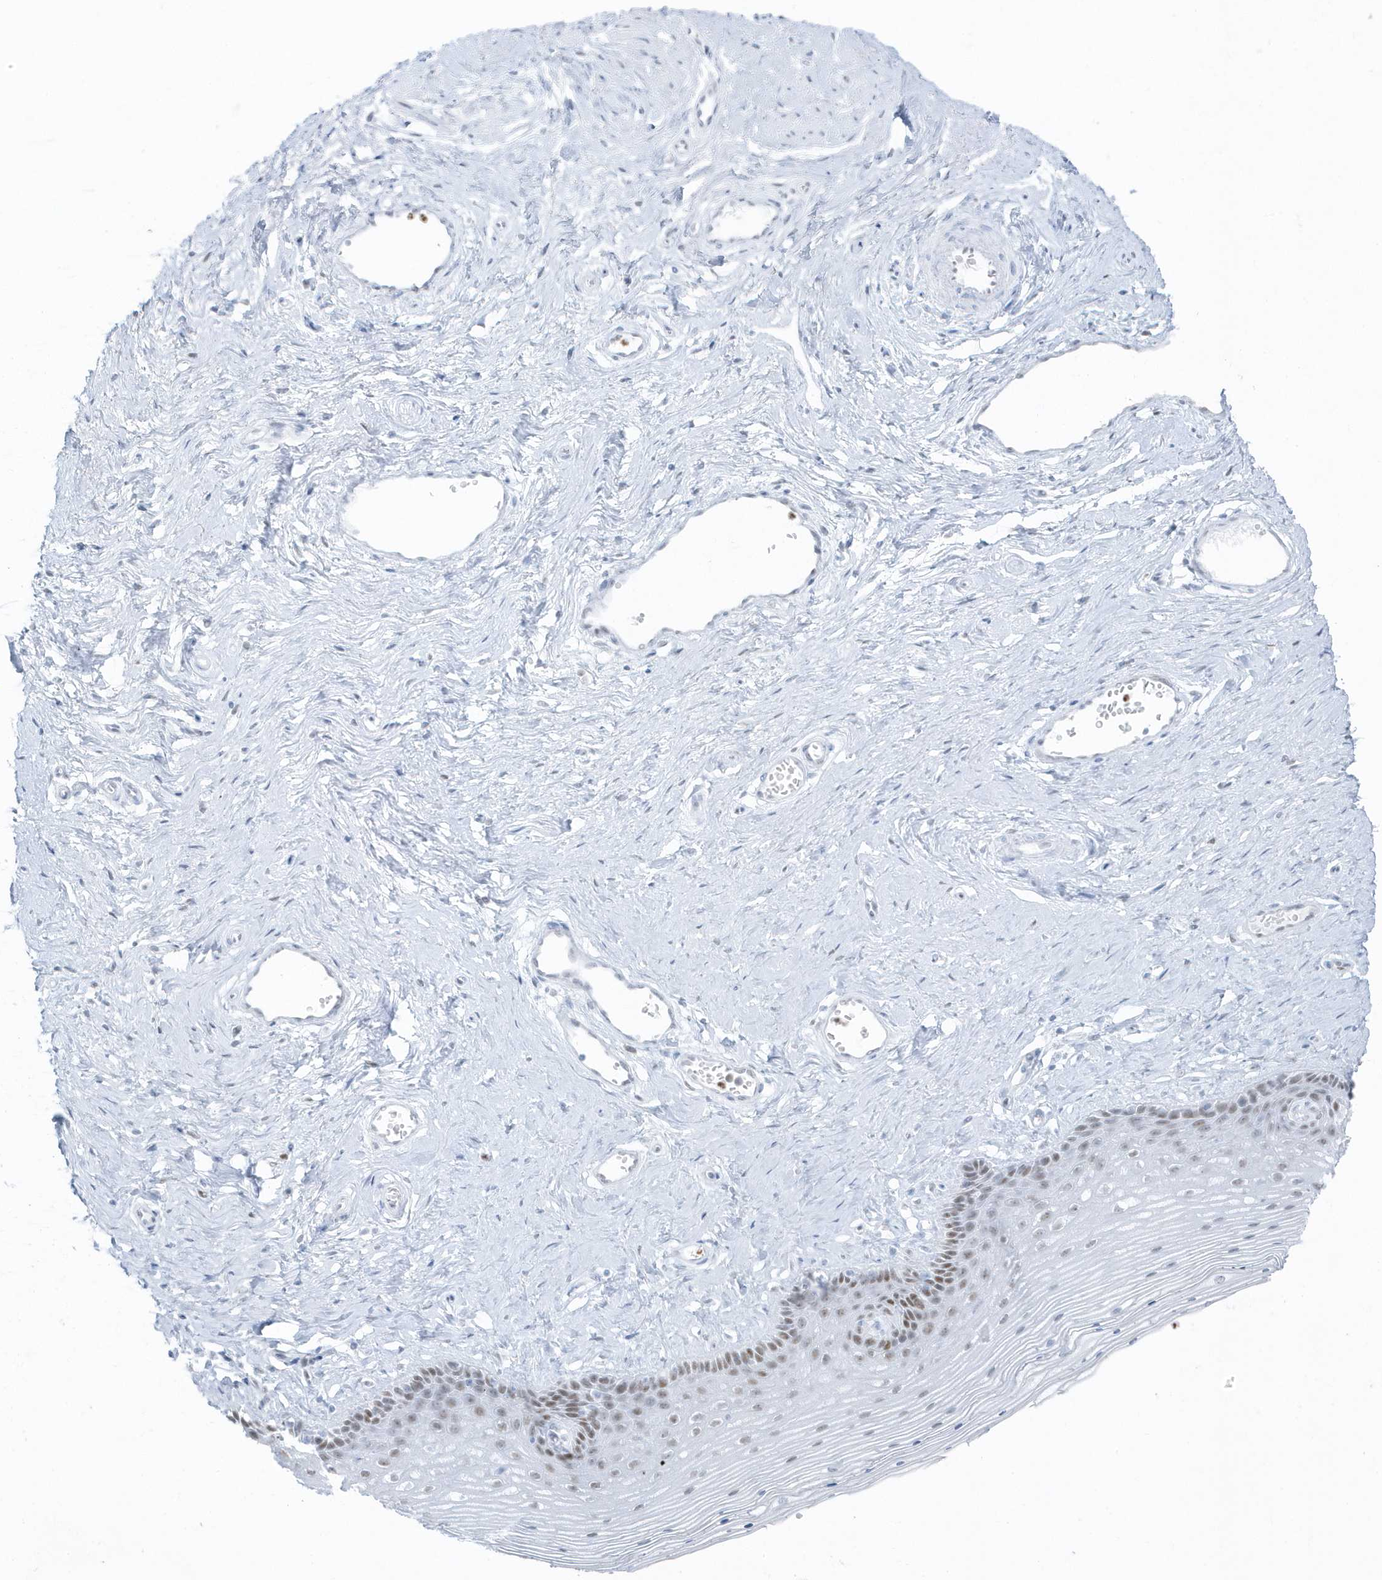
{"staining": {"intensity": "weak", "quantity": "25%-75%", "location": "nuclear"}, "tissue": "vagina", "cell_type": "Squamous epithelial cells", "image_type": "normal", "snomed": [{"axis": "morphology", "description": "Normal tissue, NOS"}, {"axis": "topography", "description": "Vagina"}], "caption": "Vagina stained with DAB immunohistochemistry (IHC) reveals low levels of weak nuclear staining in approximately 25%-75% of squamous epithelial cells.", "gene": "SMIM34", "patient": {"sex": "female", "age": 46}}